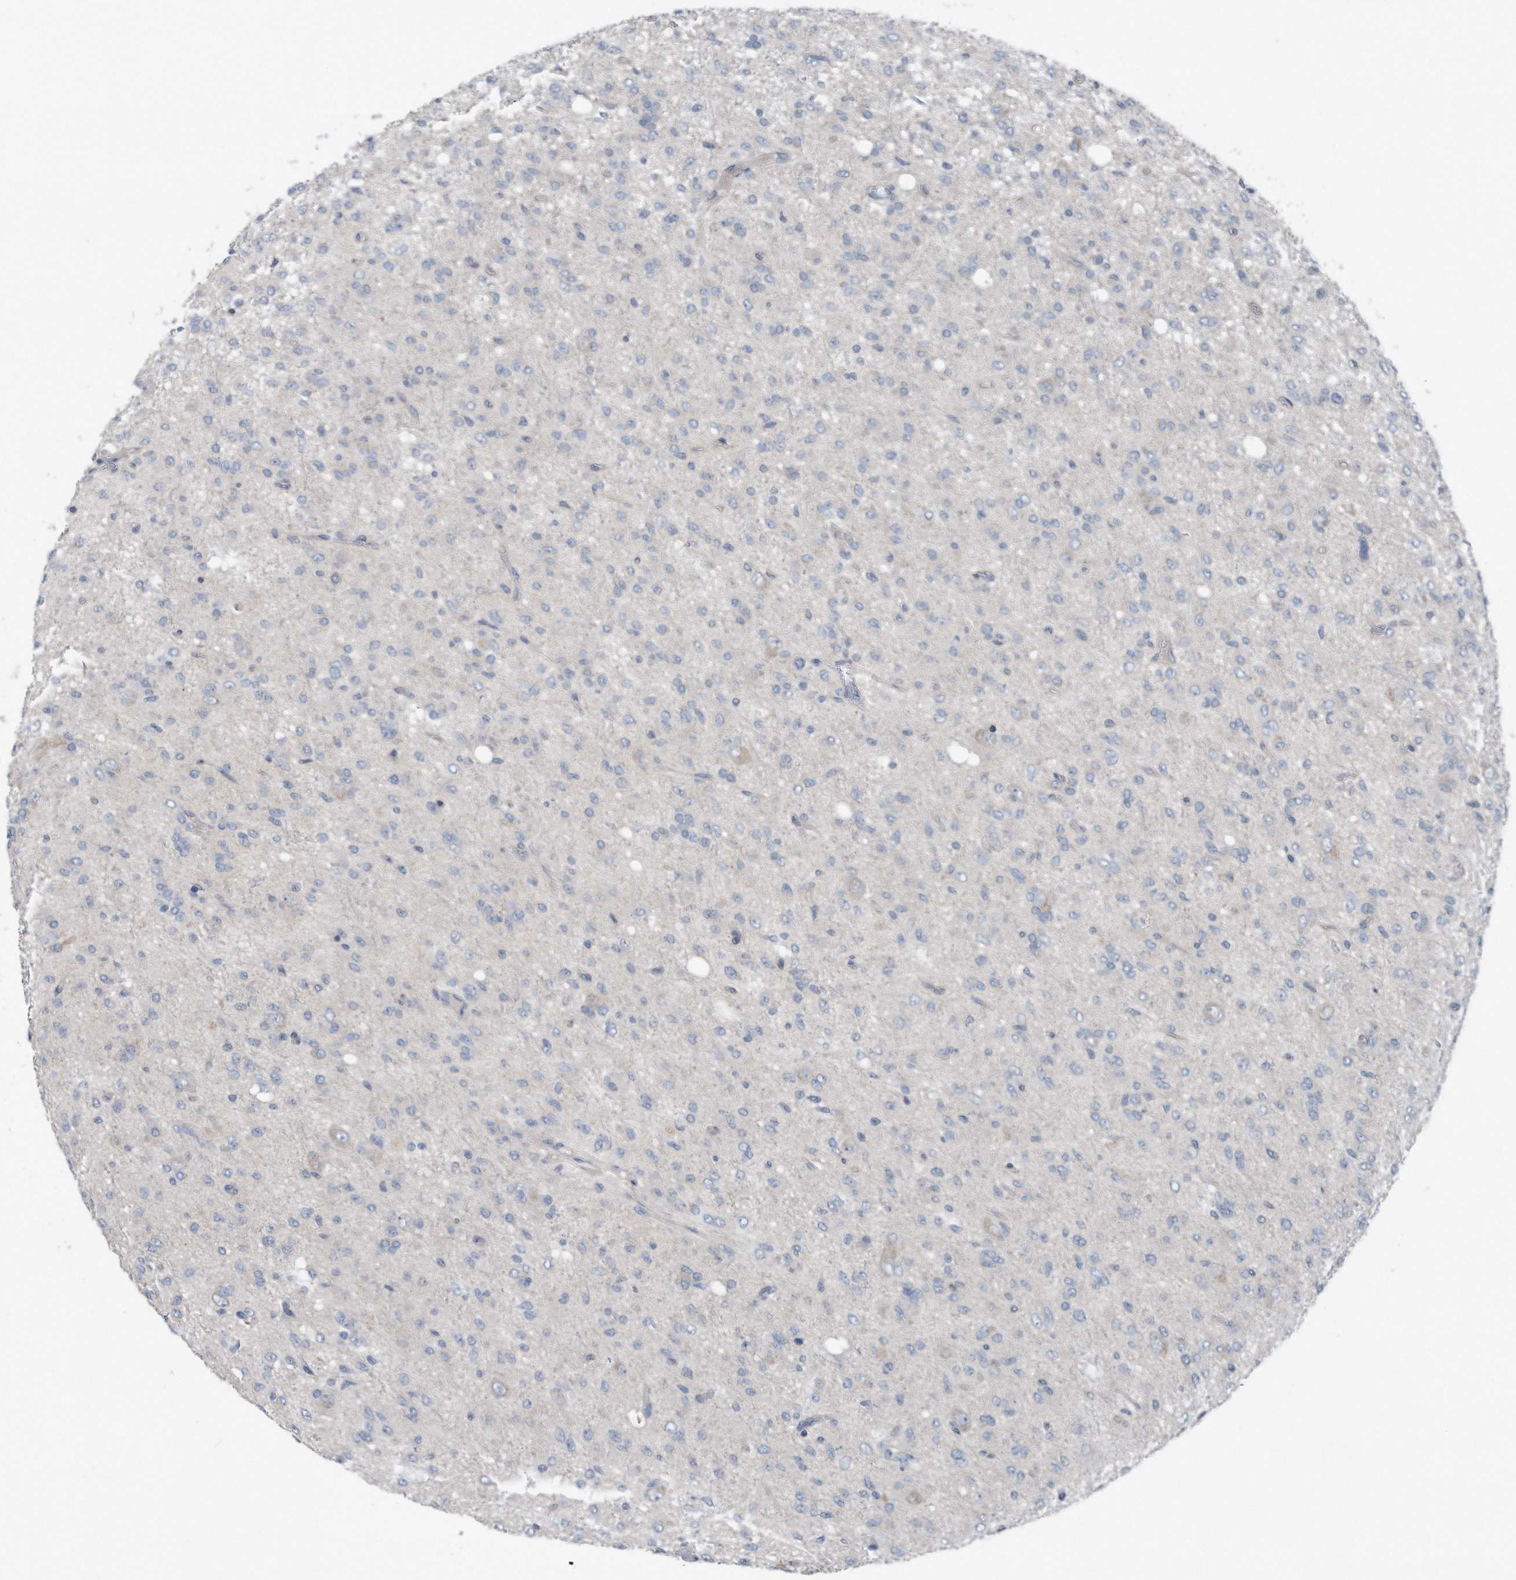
{"staining": {"intensity": "negative", "quantity": "none", "location": "none"}, "tissue": "glioma", "cell_type": "Tumor cells", "image_type": "cancer", "snomed": [{"axis": "morphology", "description": "Glioma, malignant, High grade"}, {"axis": "topography", "description": "Brain"}], "caption": "Immunohistochemical staining of human glioma shows no significant staining in tumor cells. The staining is performed using DAB (3,3'-diaminobenzidine) brown chromogen with nuclei counter-stained in using hematoxylin.", "gene": "YRDC", "patient": {"sex": "female", "age": 59}}